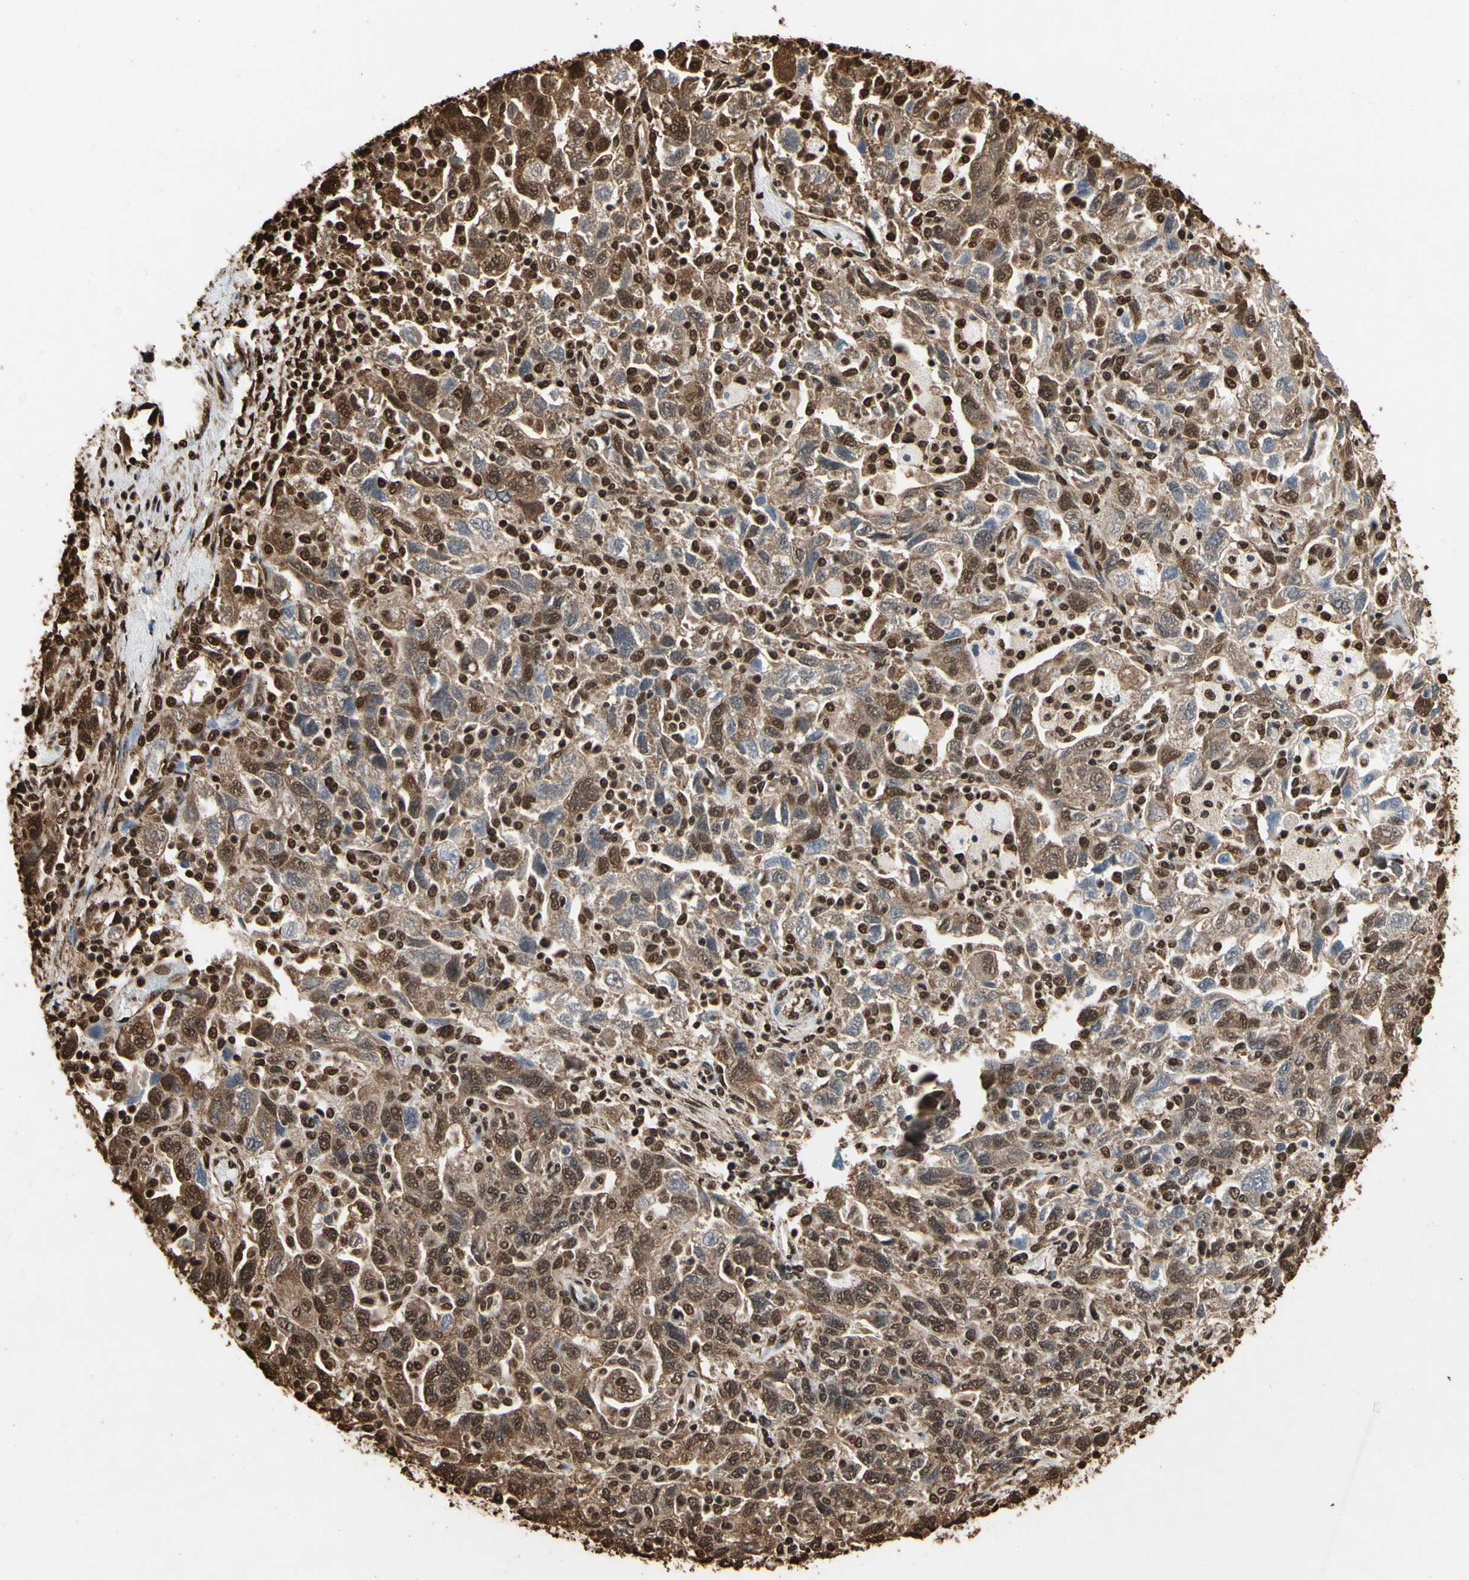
{"staining": {"intensity": "strong", "quantity": ">75%", "location": "cytoplasmic/membranous,nuclear"}, "tissue": "ovarian cancer", "cell_type": "Tumor cells", "image_type": "cancer", "snomed": [{"axis": "morphology", "description": "Carcinoma, NOS"}, {"axis": "morphology", "description": "Cystadenocarcinoma, serous, NOS"}, {"axis": "topography", "description": "Ovary"}], "caption": "An image of serous cystadenocarcinoma (ovarian) stained for a protein reveals strong cytoplasmic/membranous and nuclear brown staining in tumor cells. (IHC, brightfield microscopy, high magnification).", "gene": "HNRNPK", "patient": {"sex": "female", "age": 69}}